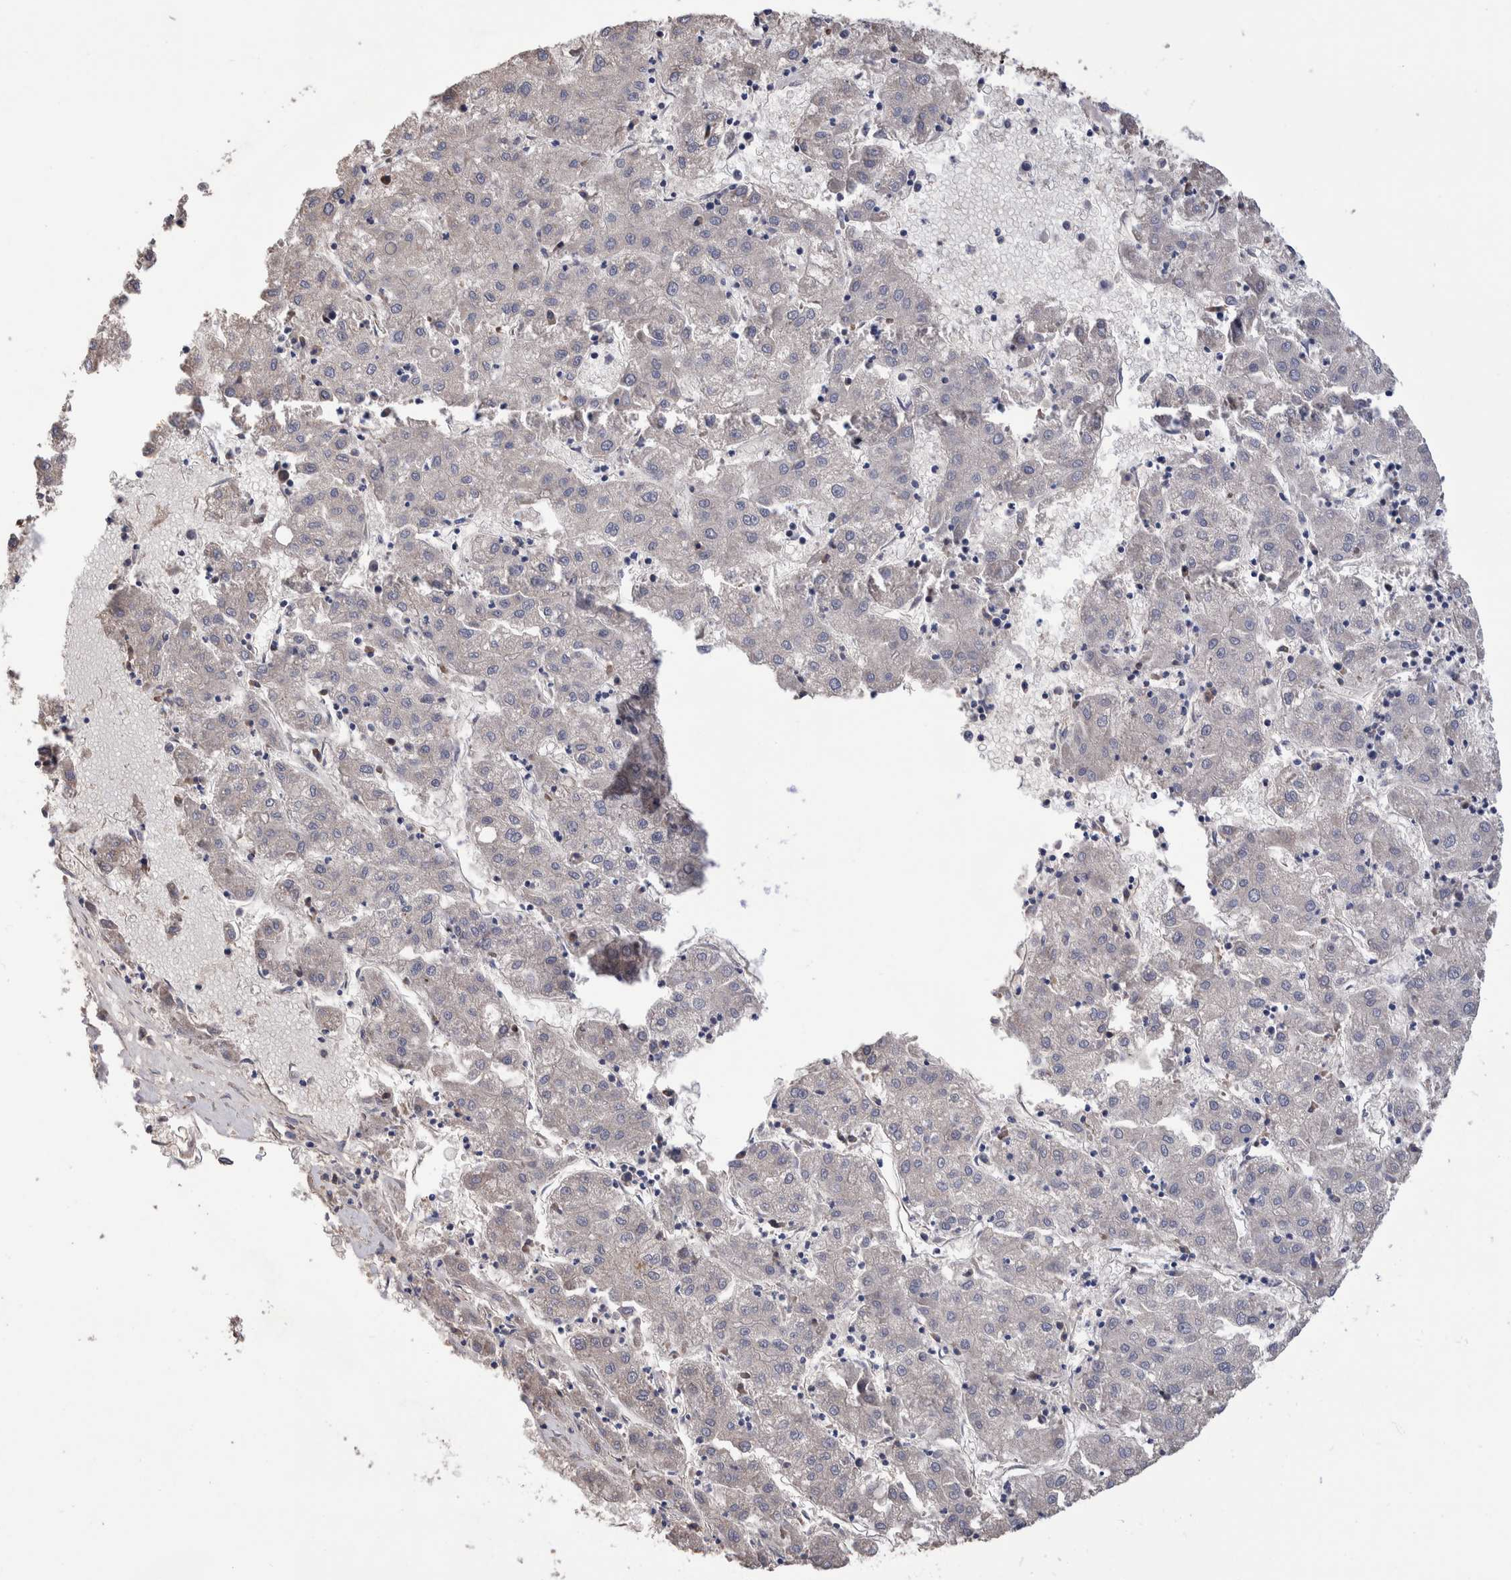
{"staining": {"intensity": "negative", "quantity": "none", "location": "none"}, "tissue": "liver cancer", "cell_type": "Tumor cells", "image_type": "cancer", "snomed": [{"axis": "morphology", "description": "Carcinoma, Hepatocellular, NOS"}, {"axis": "topography", "description": "Liver"}], "caption": "Protein analysis of liver cancer demonstrates no significant staining in tumor cells.", "gene": "SLC45A4", "patient": {"sex": "male", "age": 72}}